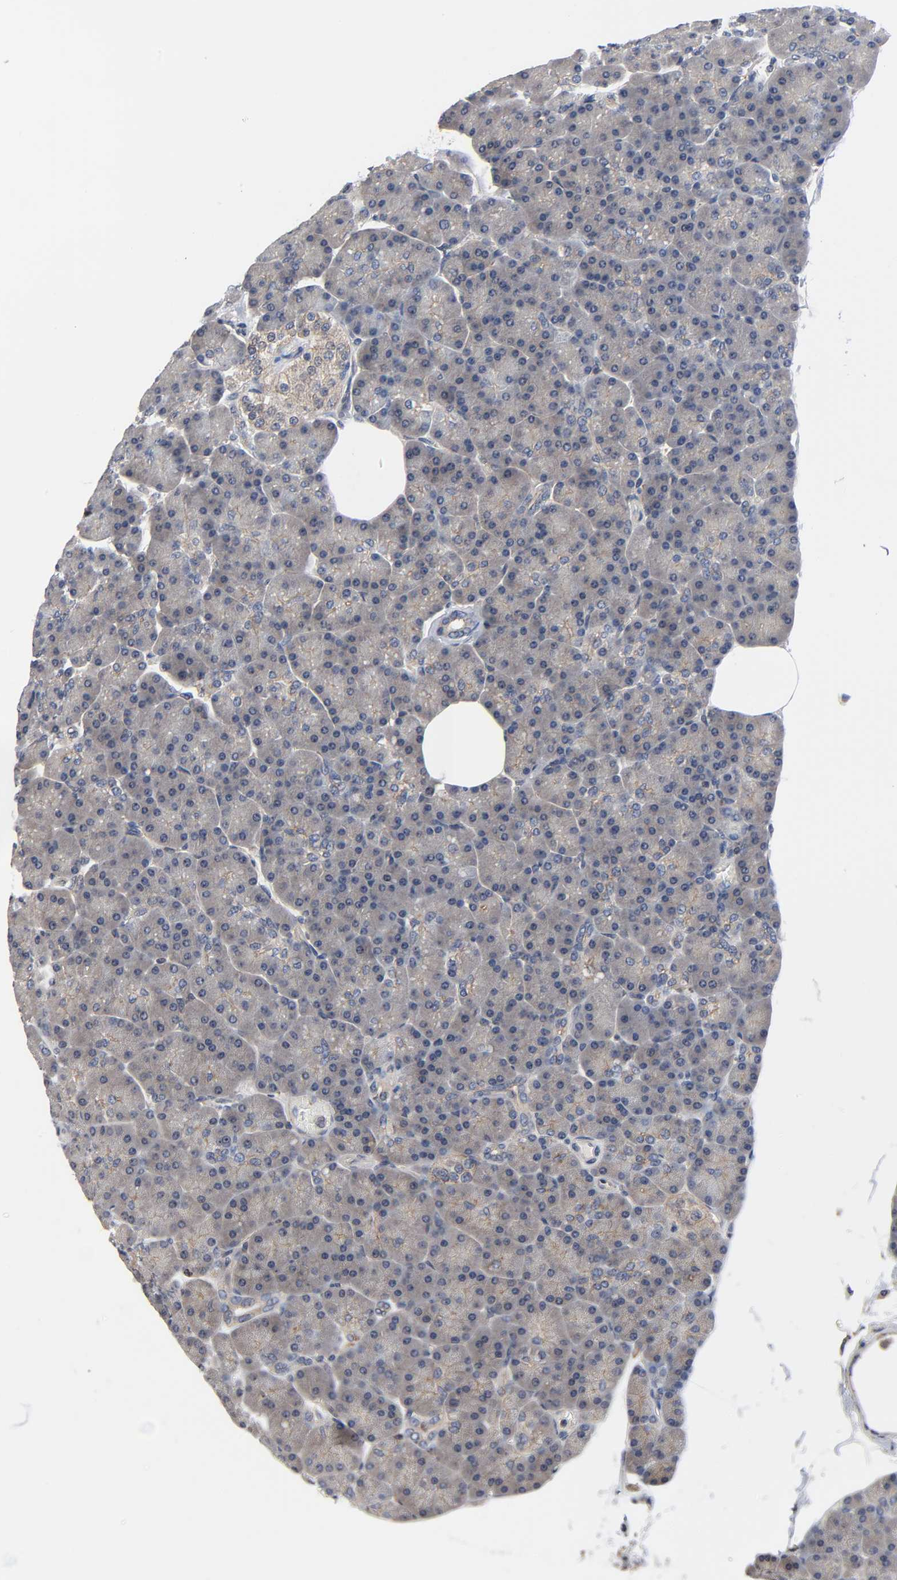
{"staining": {"intensity": "weak", "quantity": ">75%", "location": "cytoplasmic/membranous,nuclear"}, "tissue": "pancreas", "cell_type": "Exocrine glandular cells", "image_type": "normal", "snomed": [{"axis": "morphology", "description": "Normal tissue, NOS"}, {"axis": "topography", "description": "Pancreas"}], "caption": "Protein expression analysis of unremarkable human pancreas reveals weak cytoplasmic/membranous,nuclear expression in about >75% of exocrine glandular cells. (DAB IHC with brightfield microscopy, high magnification).", "gene": "DDX10", "patient": {"sex": "female", "age": 43}}